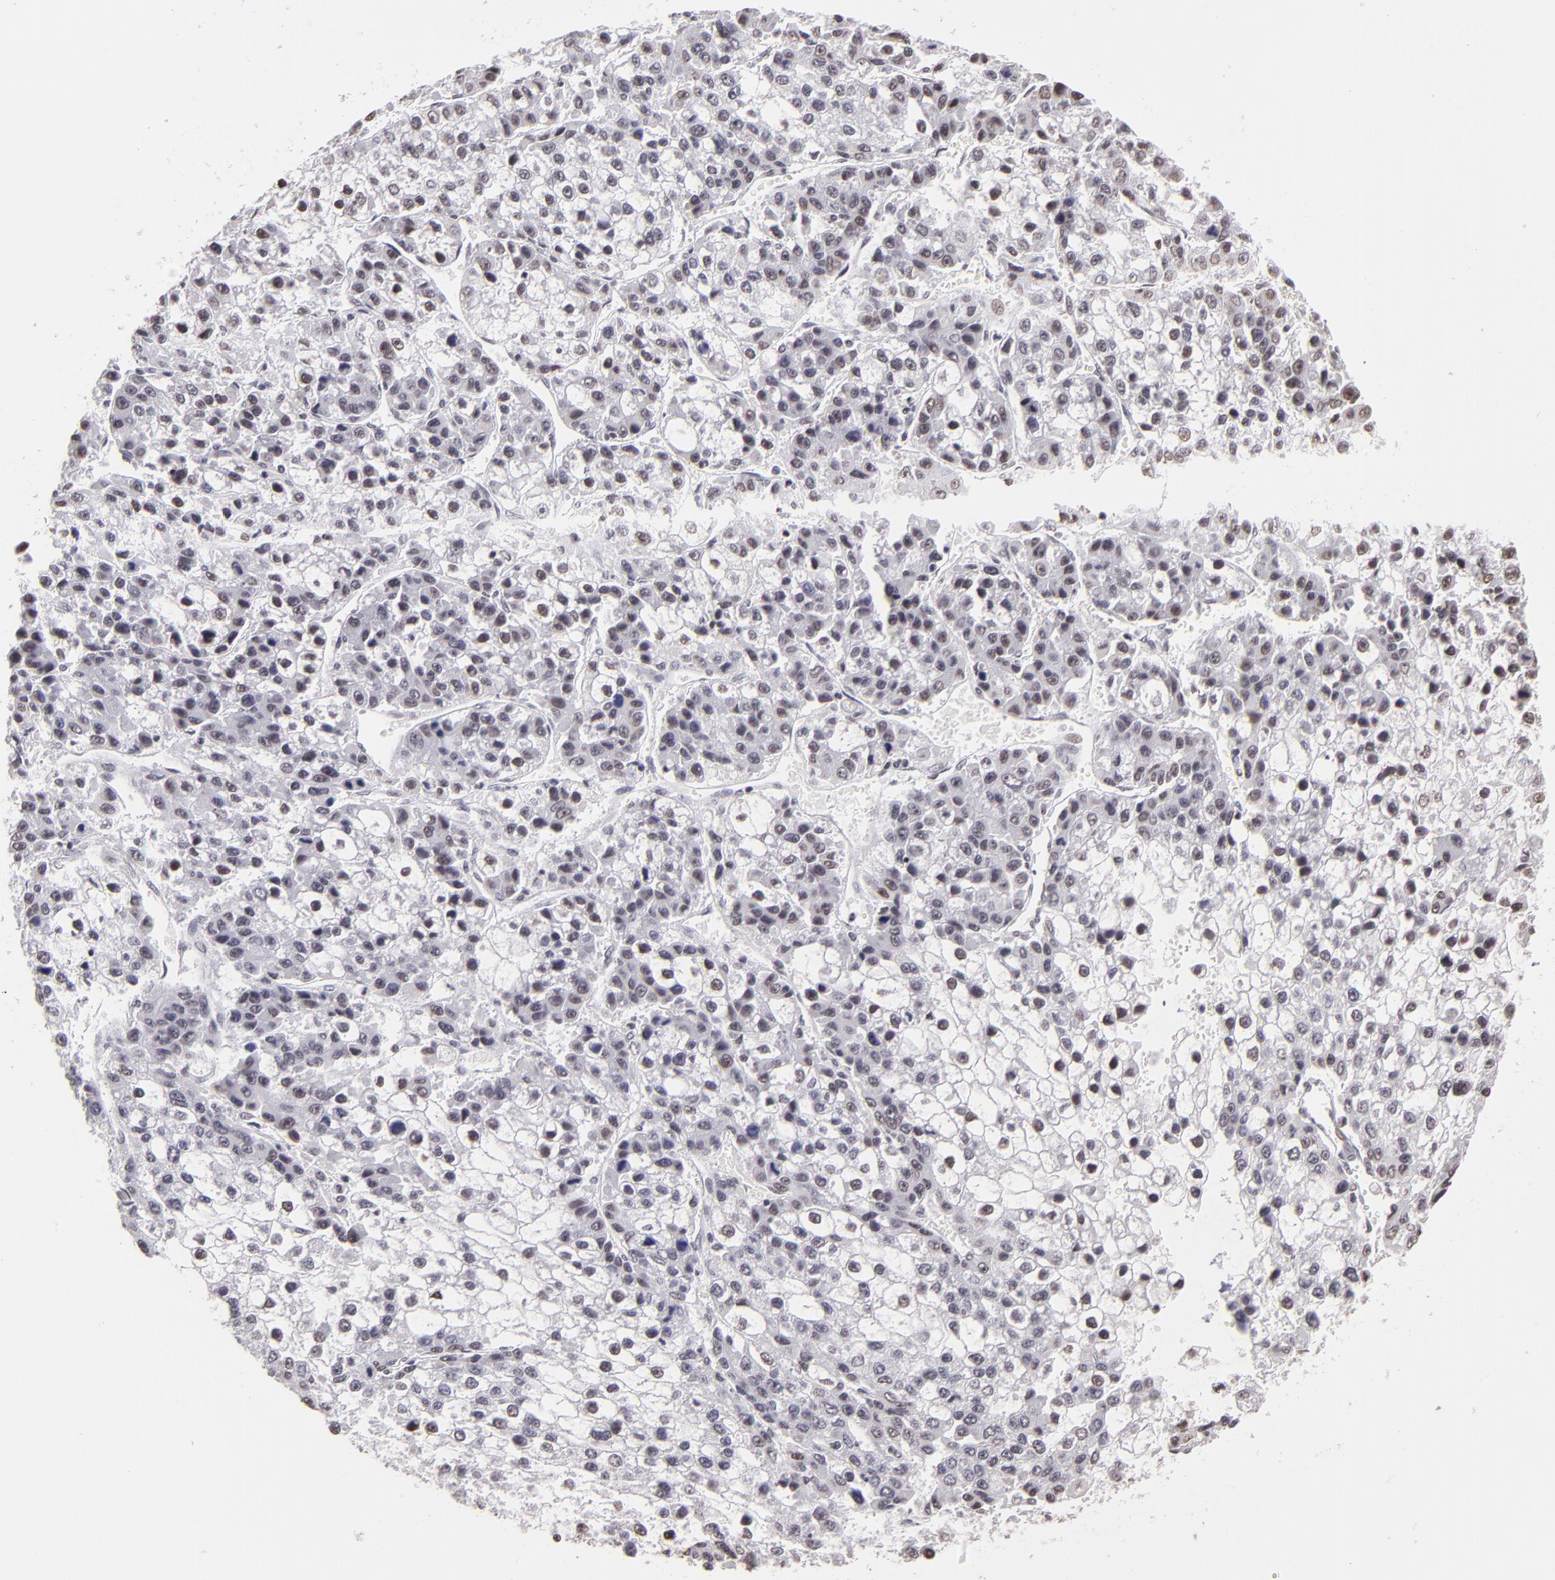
{"staining": {"intensity": "weak", "quantity": "<25%", "location": "nuclear"}, "tissue": "liver cancer", "cell_type": "Tumor cells", "image_type": "cancer", "snomed": [{"axis": "morphology", "description": "Carcinoma, Hepatocellular, NOS"}, {"axis": "topography", "description": "Liver"}], "caption": "Hepatocellular carcinoma (liver) was stained to show a protein in brown. There is no significant expression in tumor cells.", "gene": "INTS6", "patient": {"sex": "female", "age": 66}}